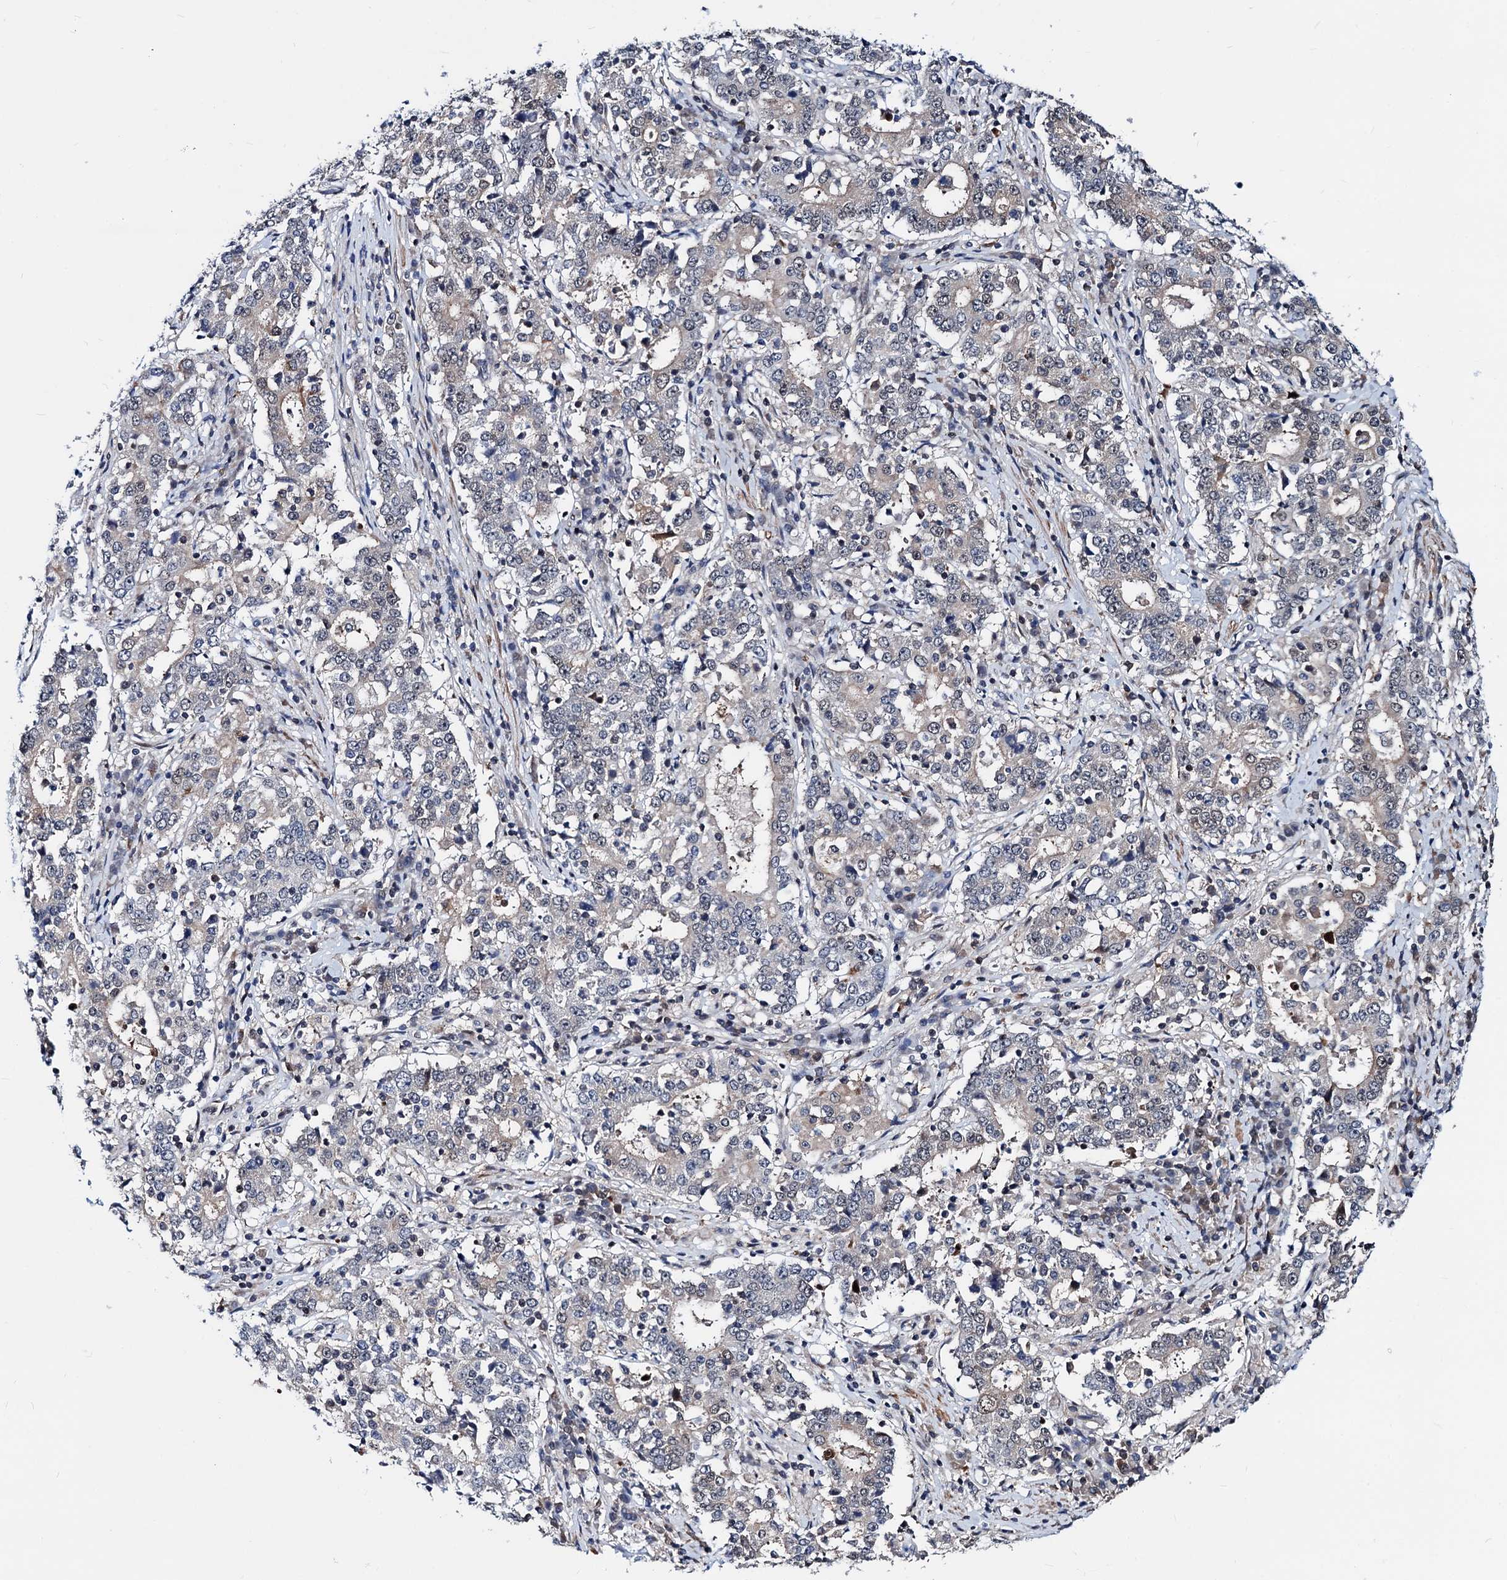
{"staining": {"intensity": "negative", "quantity": "none", "location": "none"}, "tissue": "stomach cancer", "cell_type": "Tumor cells", "image_type": "cancer", "snomed": [{"axis": "morphology", "description": "Adenocarcinoma, NOS"}, {"axis": "topography", "description": "Stomach"}], "caption": "Immunohistochemistry image of neoplastic tissue: human adenocarcinoma (stomach) stained with DAB (3,3'-diaminobenzidine) exhibits no significant protein positivity in tumor cells. (DAB immunohistochemistry (IHC) with hematoxylin counter stain).", "gene": "COA4", "patient": {"sex": "male", "age": 59}}